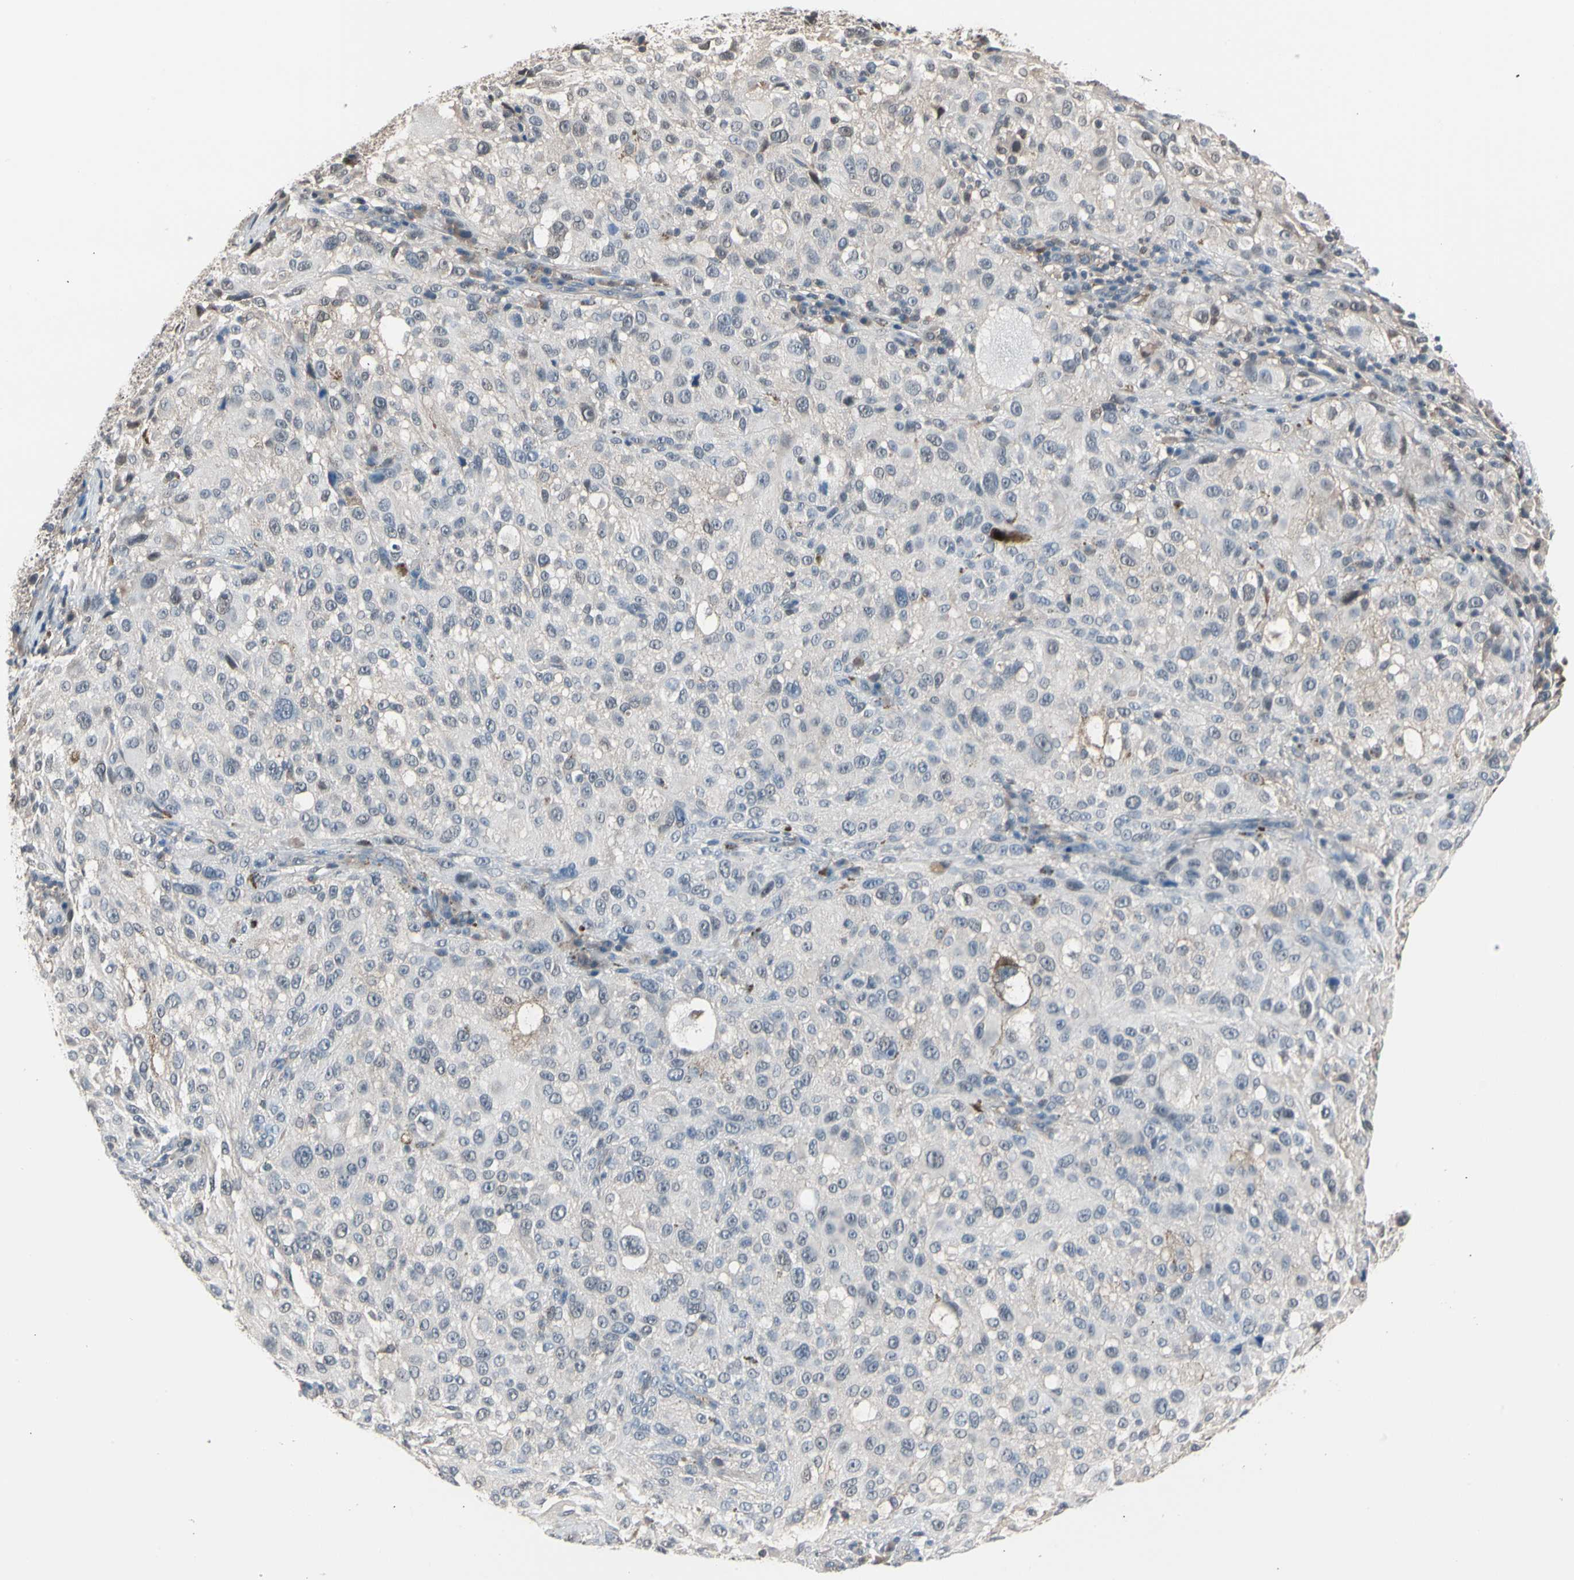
{"staining": {"intensity": "weak", "quantity": "<25%", "location": "cytoplasmic/membranous,nuclear"}, "tissue": "melanoma", "cell_type": "Tumor cells", "image_type": "cancer", "snomed": [{"axis": "morphology", "description": "Necrosis, NOS"}, {"axis": "morphology", "description": "Malignant melanoma, NOS"}, {"axis": "topography", "description": "Skin"}], "caption": "This is an immunohistochemistry photomicrograph of human malignant melanoma. There is no expression in tumor cells.", "gene": "PSMA2", "patient": {"sex": "female", "age": 87}}